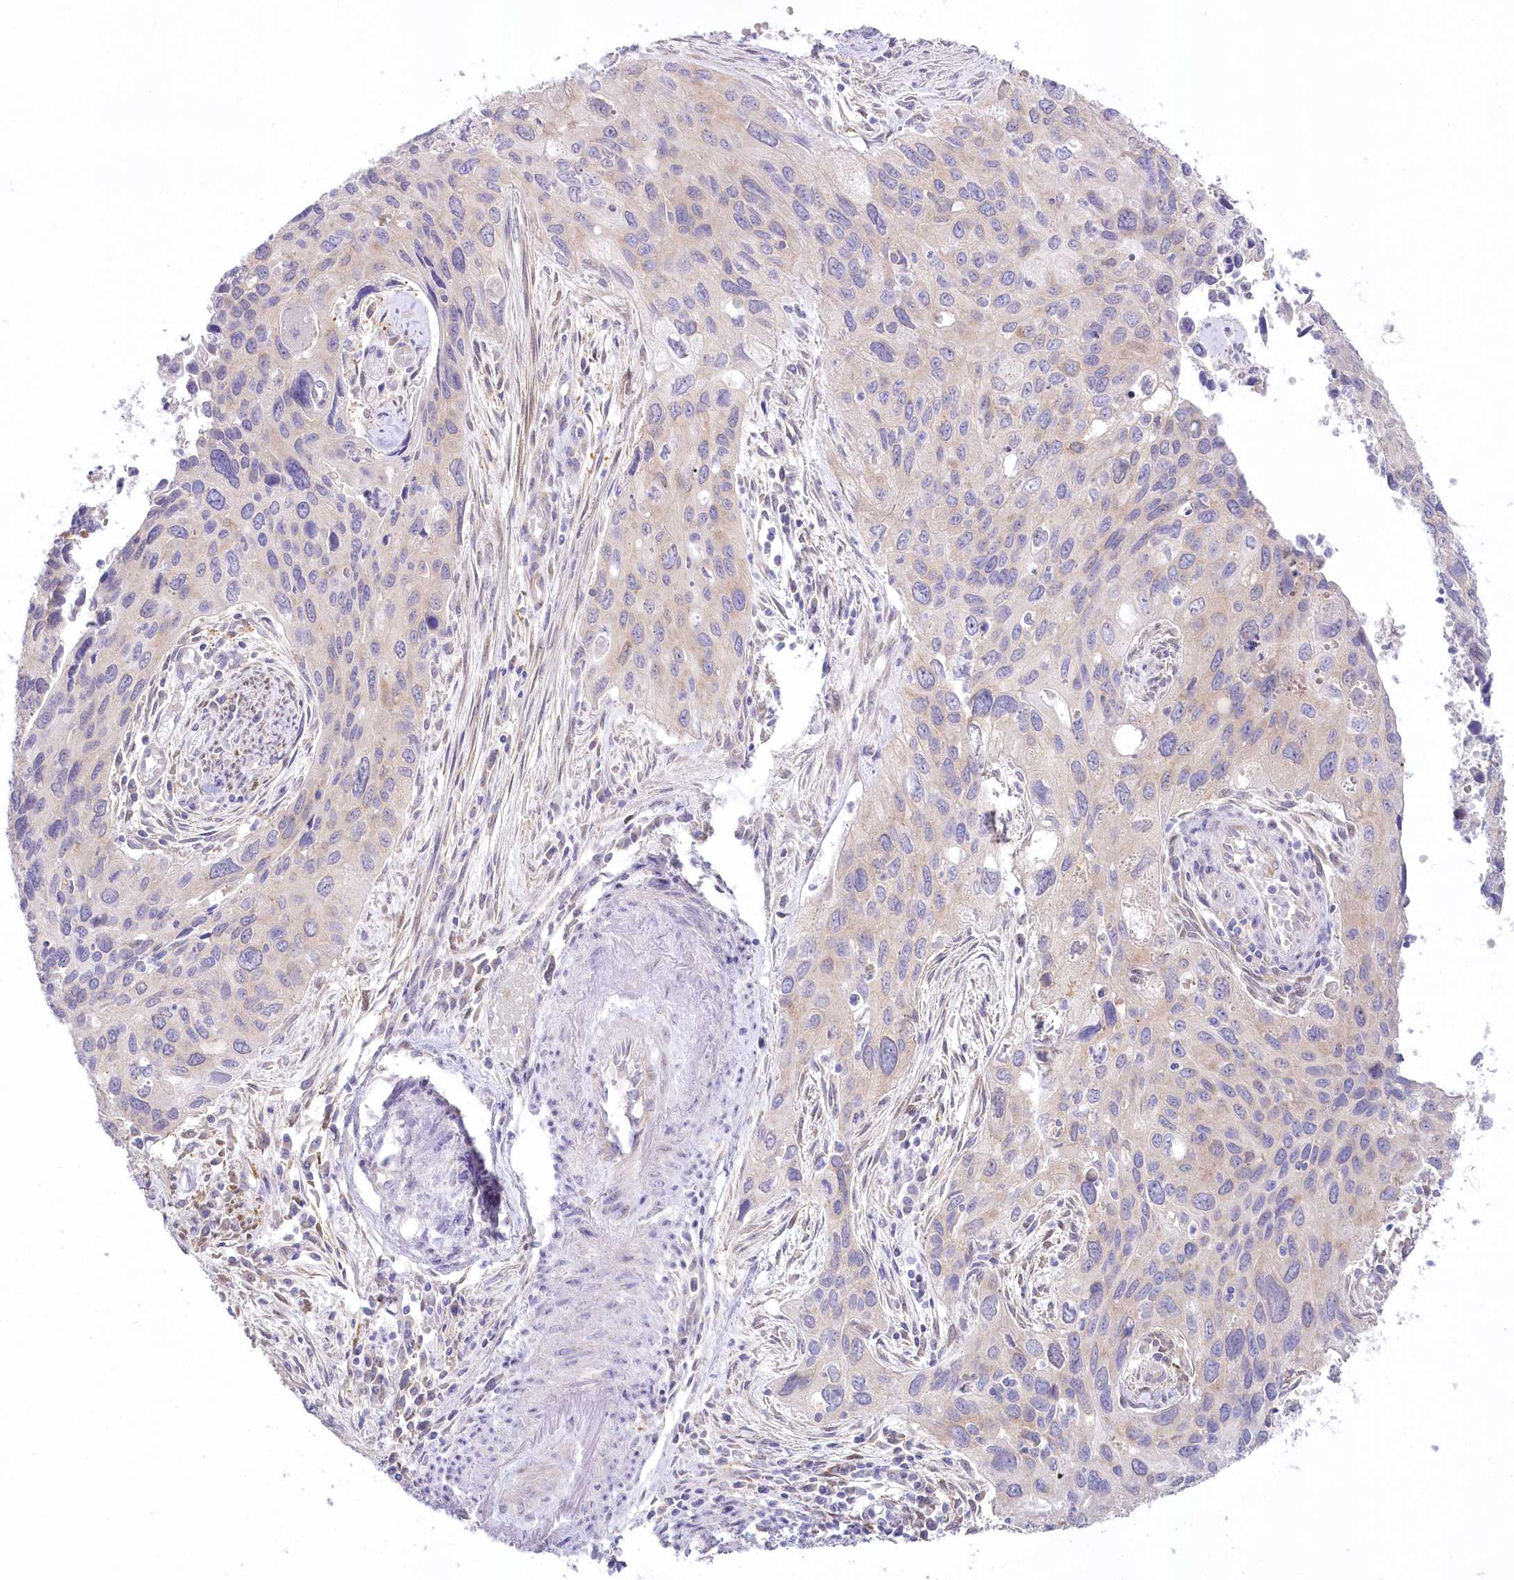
{"staining": {"intensity": "weak", "quantity": "25%-75%", "location": "cytoplasmic/membranous"}, "tissue": "cervical cancer", "cell_type": "Tumor cells", "image_type": "cancer", "snomed": [{"axis": "morphology", "description": "Squamous cell carcinoma, NOS"}, {"axis": "topography", "description": "Cervix"}], "caption": "This is a micrograph of IHC staining of cervical squamous cell carcinoma, which shows weak staining in the cytoplasmic/membranous of tumor cells.", "gene": "MYOZ1", "patient": {"sex": "female", "age": 55}}